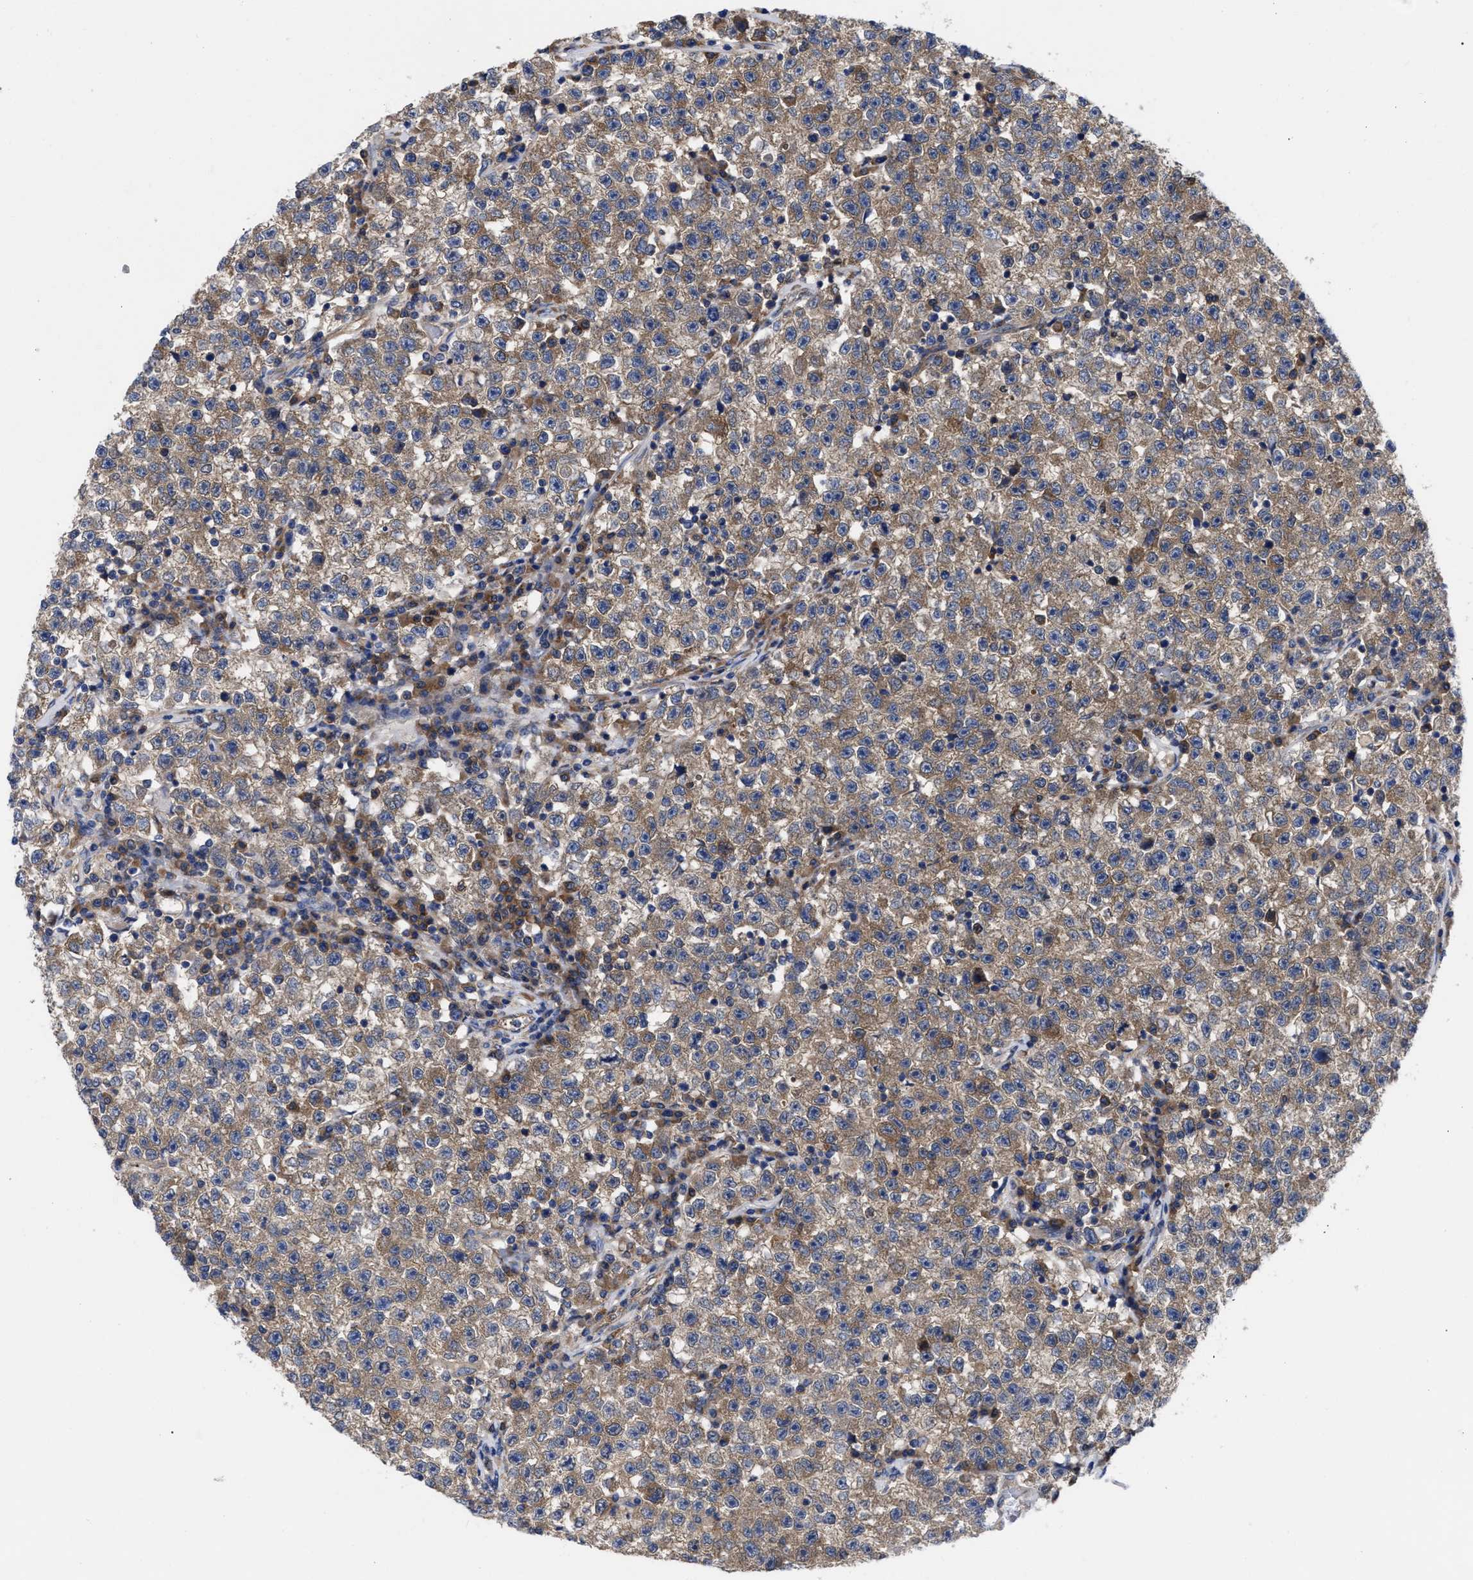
{"staining": {"intensity": "moderate", "quantity": ">75%", "location": "cytoplasmic/membranous"}, "tissue": "testis cancer", "cell_type": "Tumor cells", "image_type": "cancer", "snomed": [{"axis": "morphology", "description": "Seminoma, NOS"}, {"axis": "topography", "description": "Testis"}], "caption": "The image demonstrates immunohistochemical staining of seminoma (testis). There is moderate cytoplasmic/membranous staining is present in about >75% of tumor cells.", "gene": "RBKS", "patient": {"sex": "male", "age": 22}}